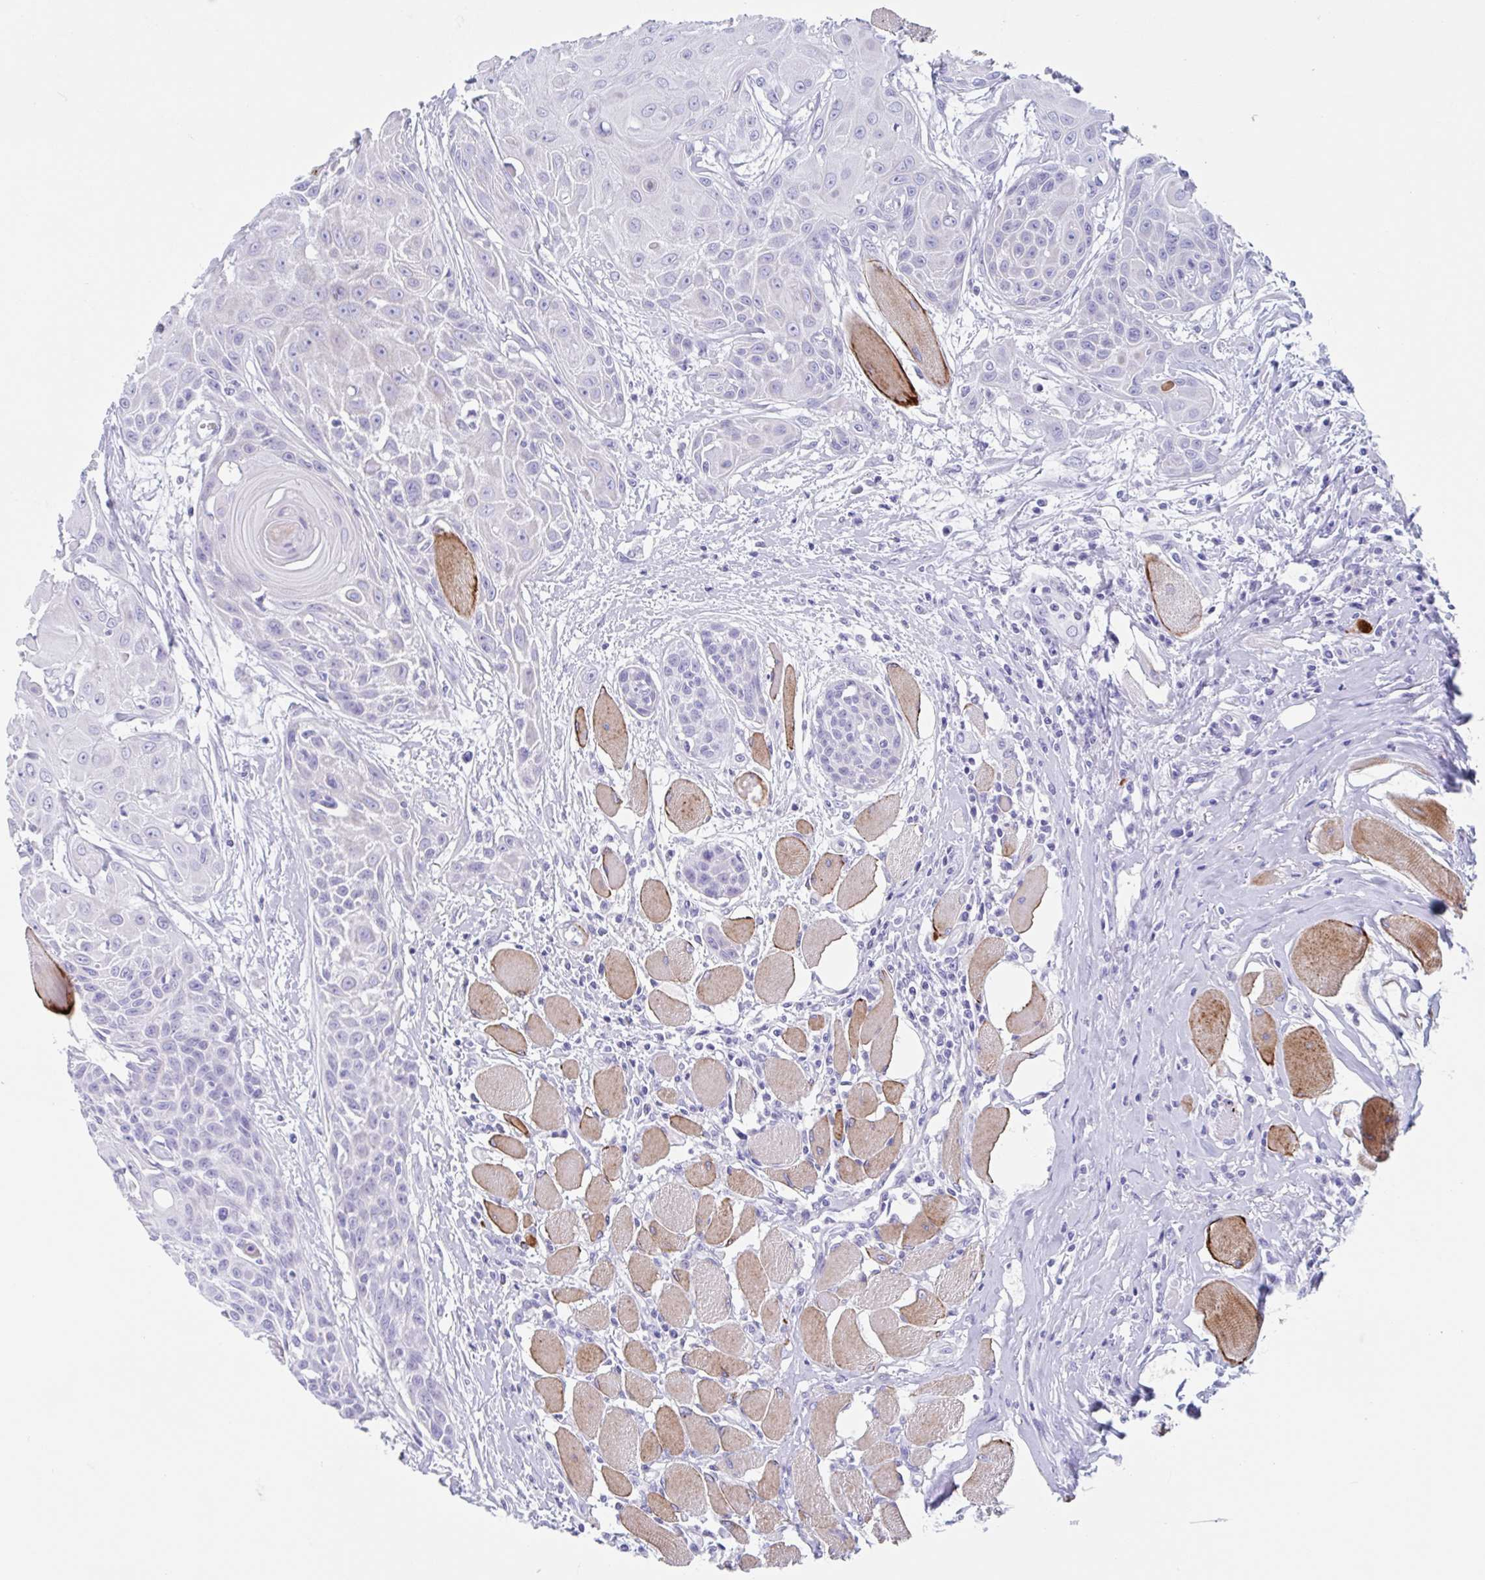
{"staining": {"intensity": "negative", "quantity": "none", "location": "none"}, "tissue": "head and neck cancer", "cell_type": "Tumor cells", "image_type": "cancer", "snomed": [{"axis": "morphology", "description": "Squamous cell carcinoma, NOS"}, {"axis": "topography", "description": "Head-Neck"}], "caption": "Tumor cells are negative for brown protein staining in head and neck squamous cell carcinoma. Brightfield microscopy of IHC stained with DAB (3,3'-diaminobenzidine) (brown) and hematoxylin (blue), captured at high magnification.", "gene": "CPTP", "patient": {"sex": "female", "age": 73}}